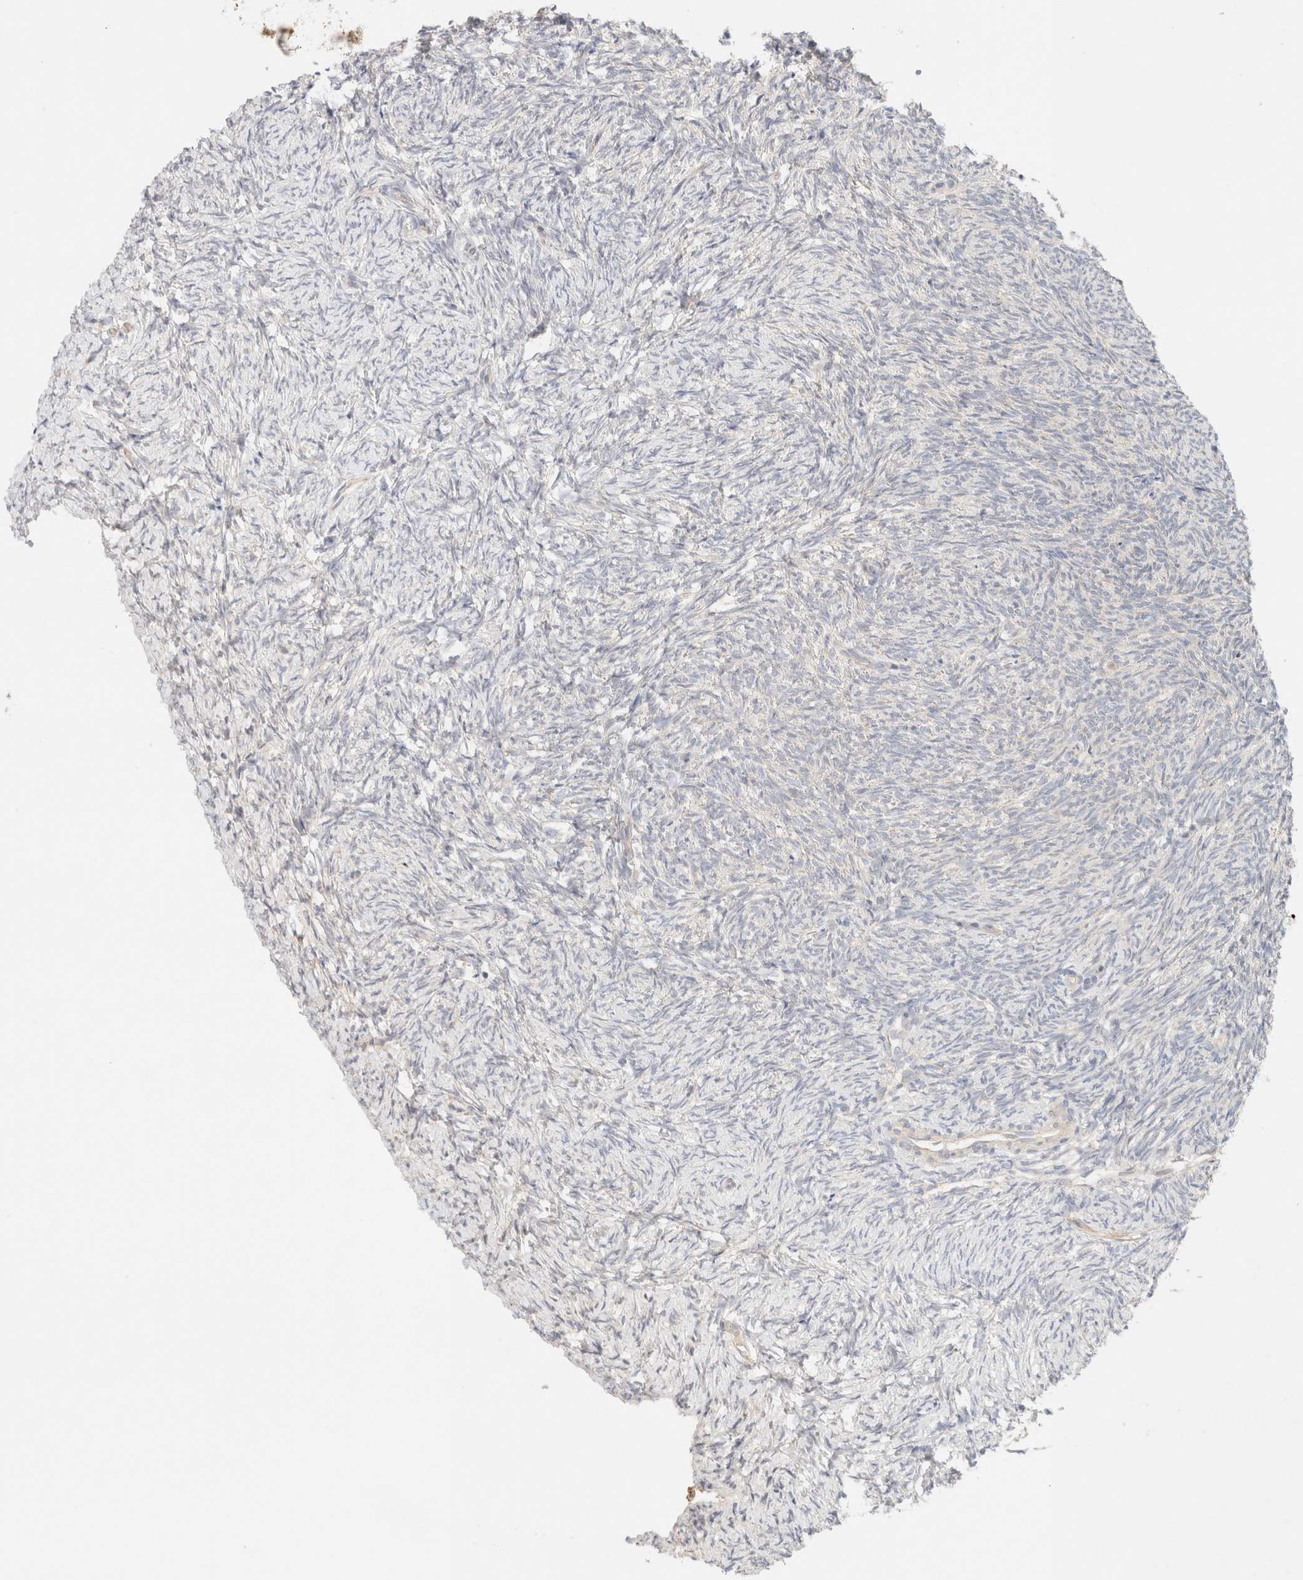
{"staining": {"intensity": "moderate", "quantity": ">75%", "location": "cytoplasmic/membranous"}, "tissue": "ovary", "cell_type": "Follicle cells", "image_type": "normal", "snomed": [{"axis": "morphology", "description": "Normal tissue, NOS"}, {"axis": "topography", "description": "Ovary"}], "caption": "A high-resolution histopathology image shows IHC staining of unremarkable ovary, which shows moderate cytoplasmic/membranous staining in approximately >75% of follicle cells. The protein is stained brown, and the nuclei are stained in blue (DAB (3,3'-diaminobenzidine) IHC with brightfield microscopy, high magnification).", "gene": "SGSM2", "patient": {"sex": "female", "age": 41}}